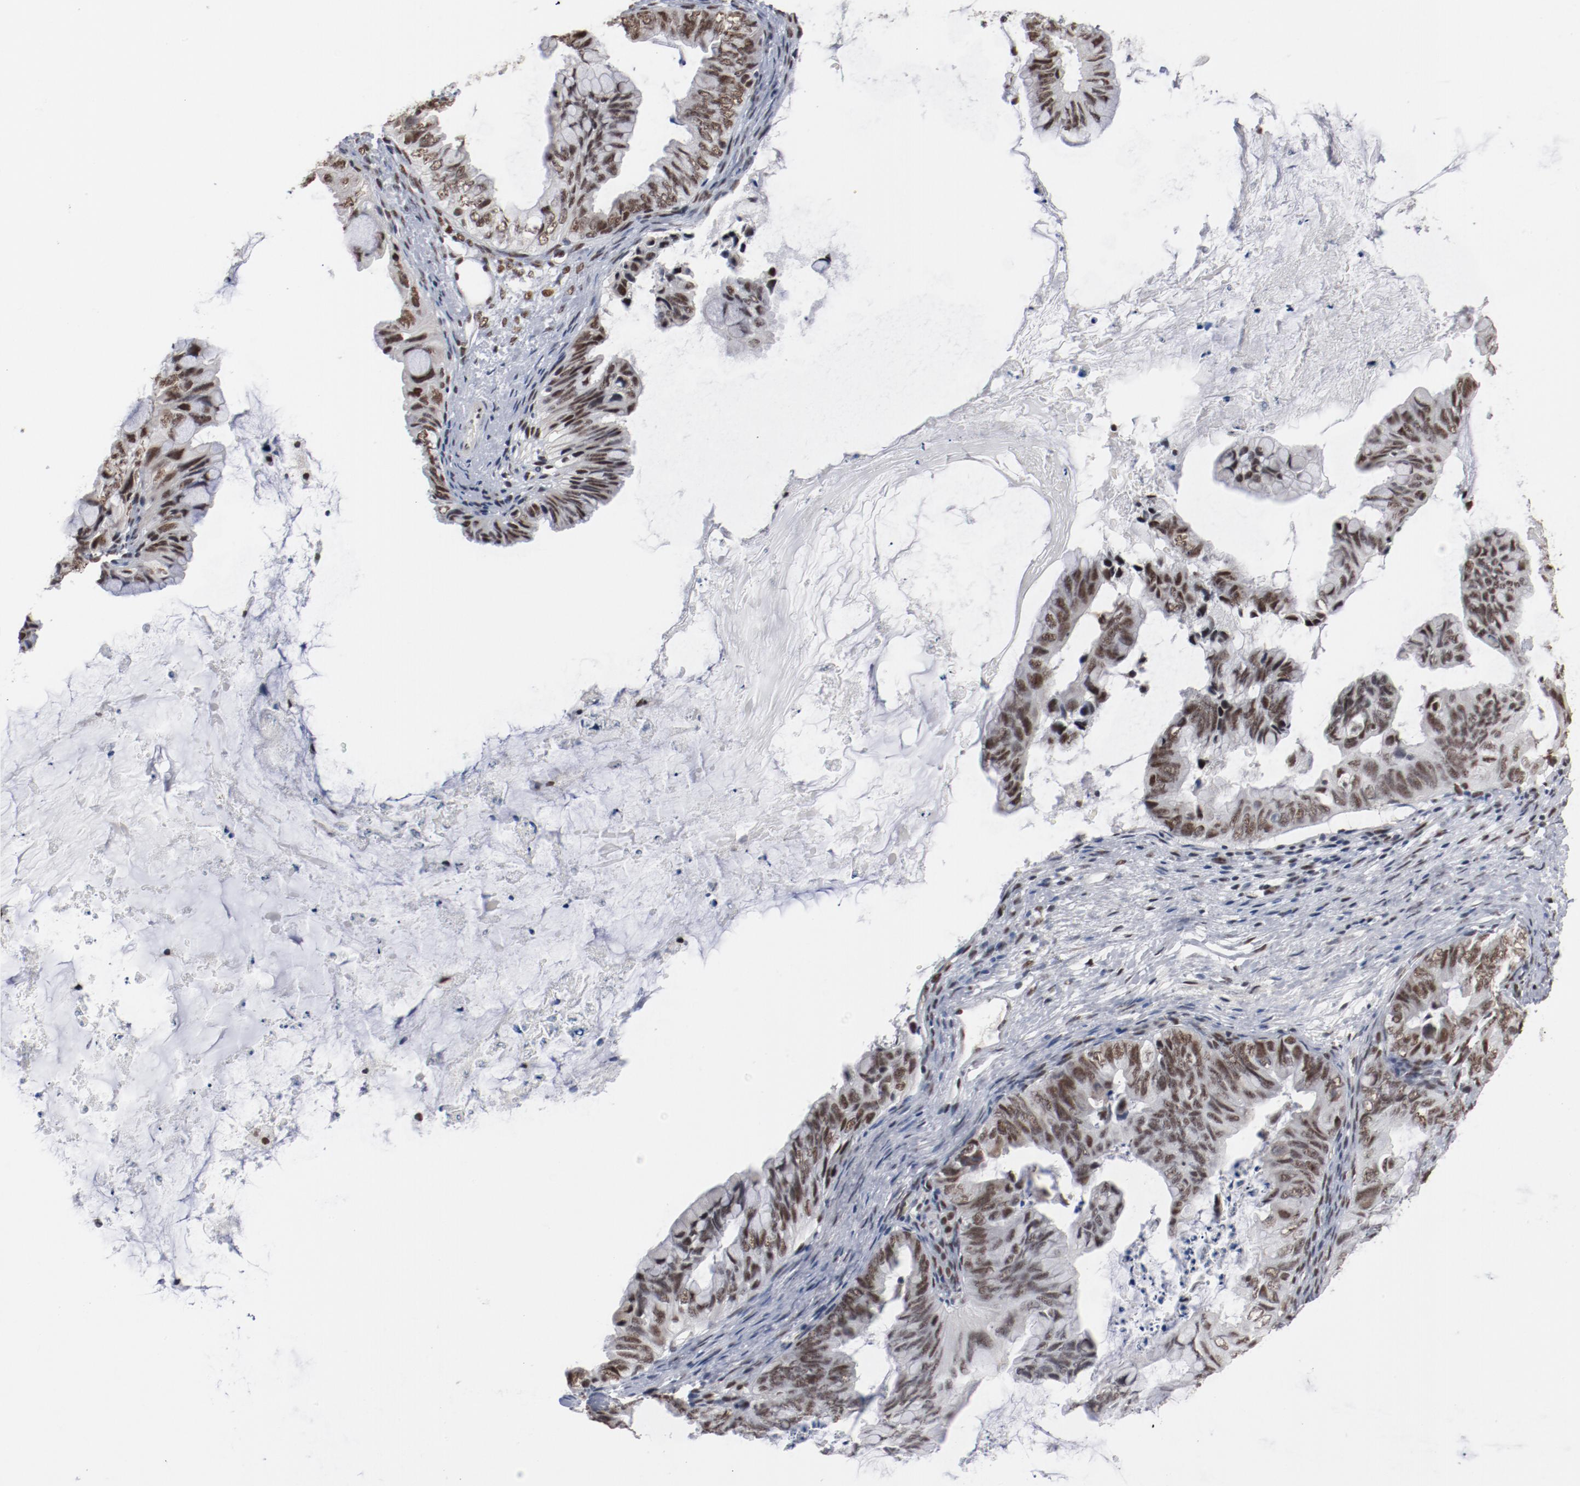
{"staining": {"intensity": "moderate", "quantity": ">75%", "location": "nuclear"}, "tissue": "ovarian cancer", "cell_type": "Tumor cells", "image_type": "cancer", "snomed": [{"axis": "morphology", "description": "Cystadenocarcinoma, mucinous, NOS"}, {"axis": "topography", "description": "Ovary"}], "caption": "Ovarian cancer stained with DAB IHC displays medium levels of moderate nuclear expression in approximately >75% of tumor cells.", "gene": "BUB3", "patient": {"sex": "female", "age": 36}}